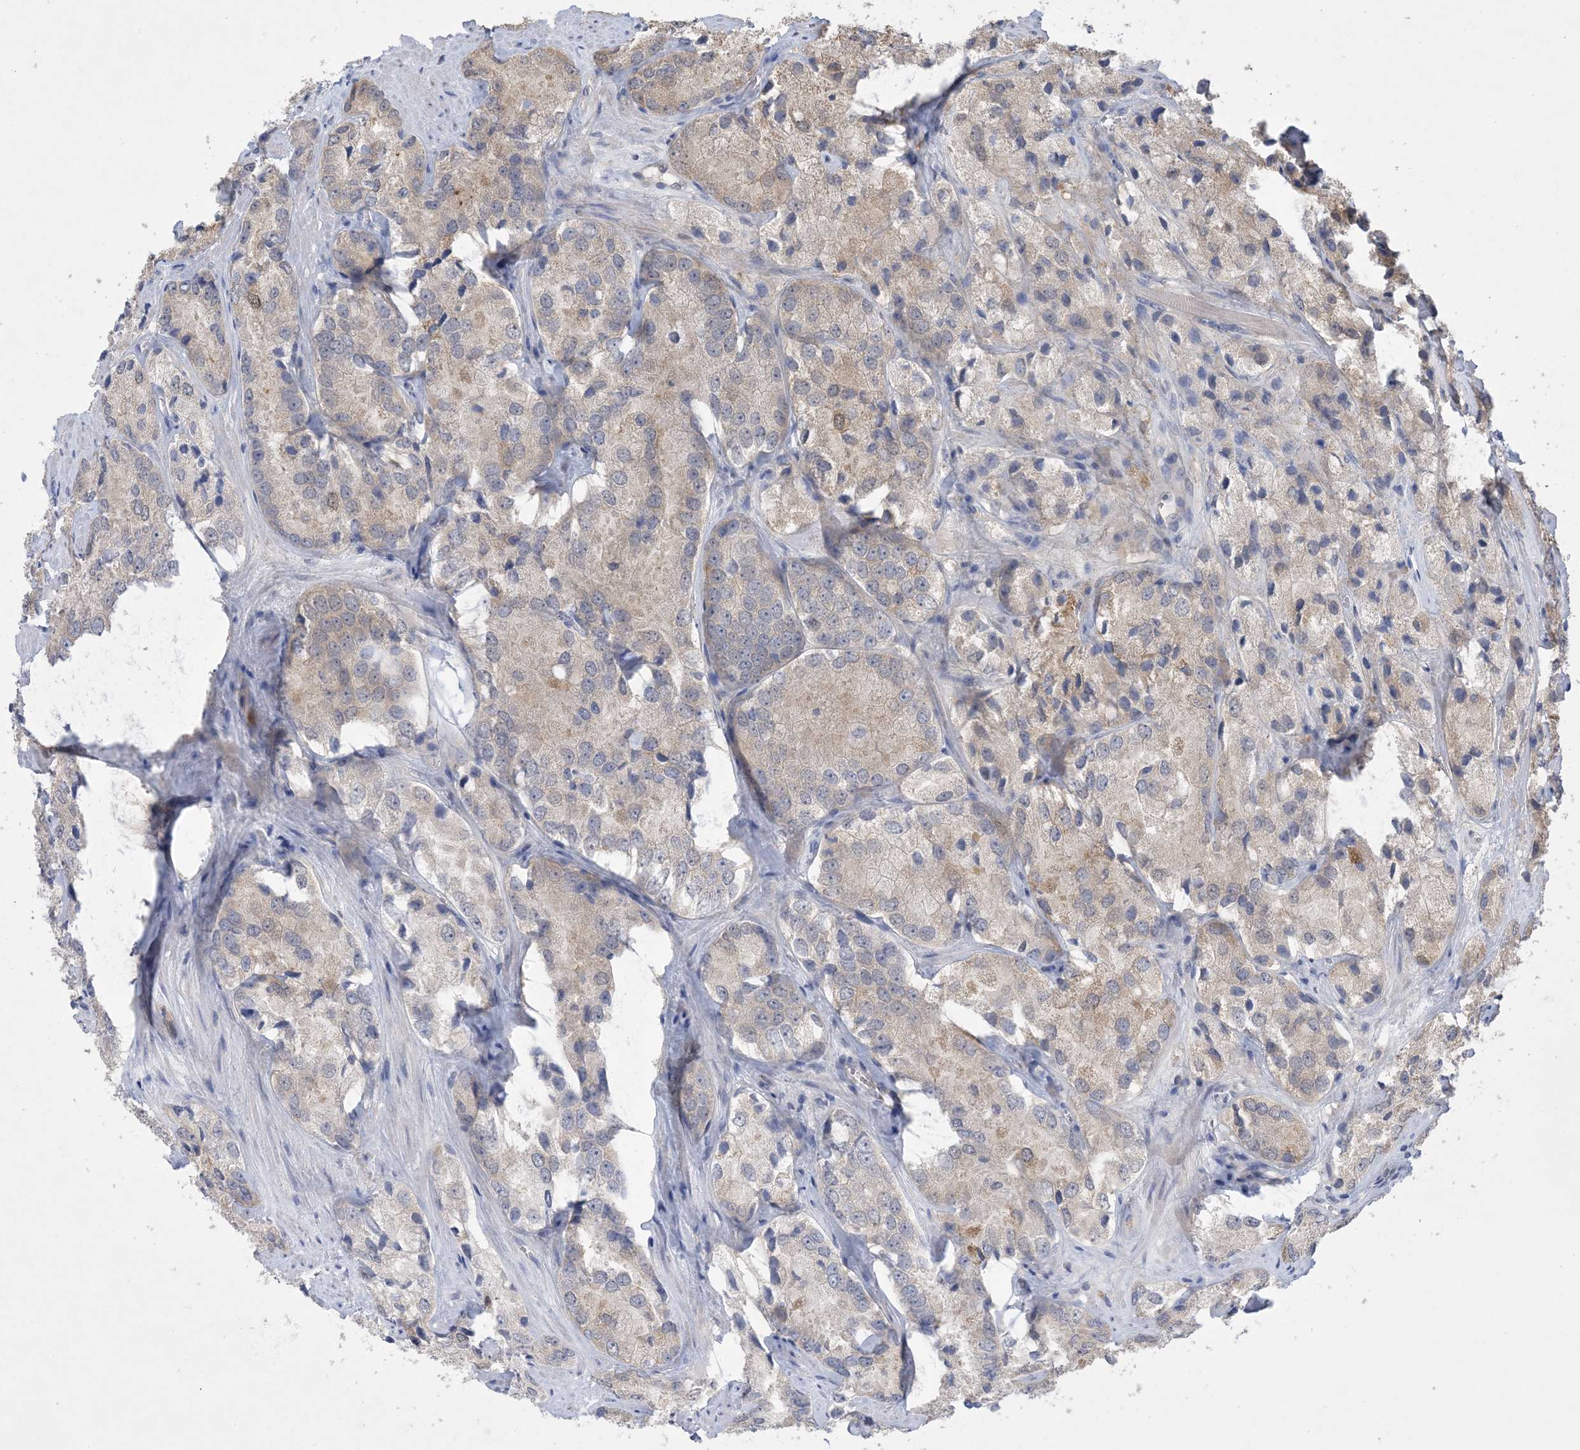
{"staining": {"intensity": "moderate", "quantity": "<25%", "location": "cytoplasmic/membranous"}, "tissue": "prostate cancer", "cell_type": "Tumor cells", "image_type": "cancer", "snomed": [{"axis": "morphology", "description": "Adenocarcinoma, High grade"}, {"axis": "topography", "description": "Prostate"}], "caption": "The image demonstrates staining of high-grade adenocarcinoma (prostate), revealing moderate cytoplasmic/membranous protein positivity (brown color) within tumor cells. (IHC, brightfield microscopy, high magnification).", "gene": "HMGCS1", "patient": {"sex": "male", "age": 66}}